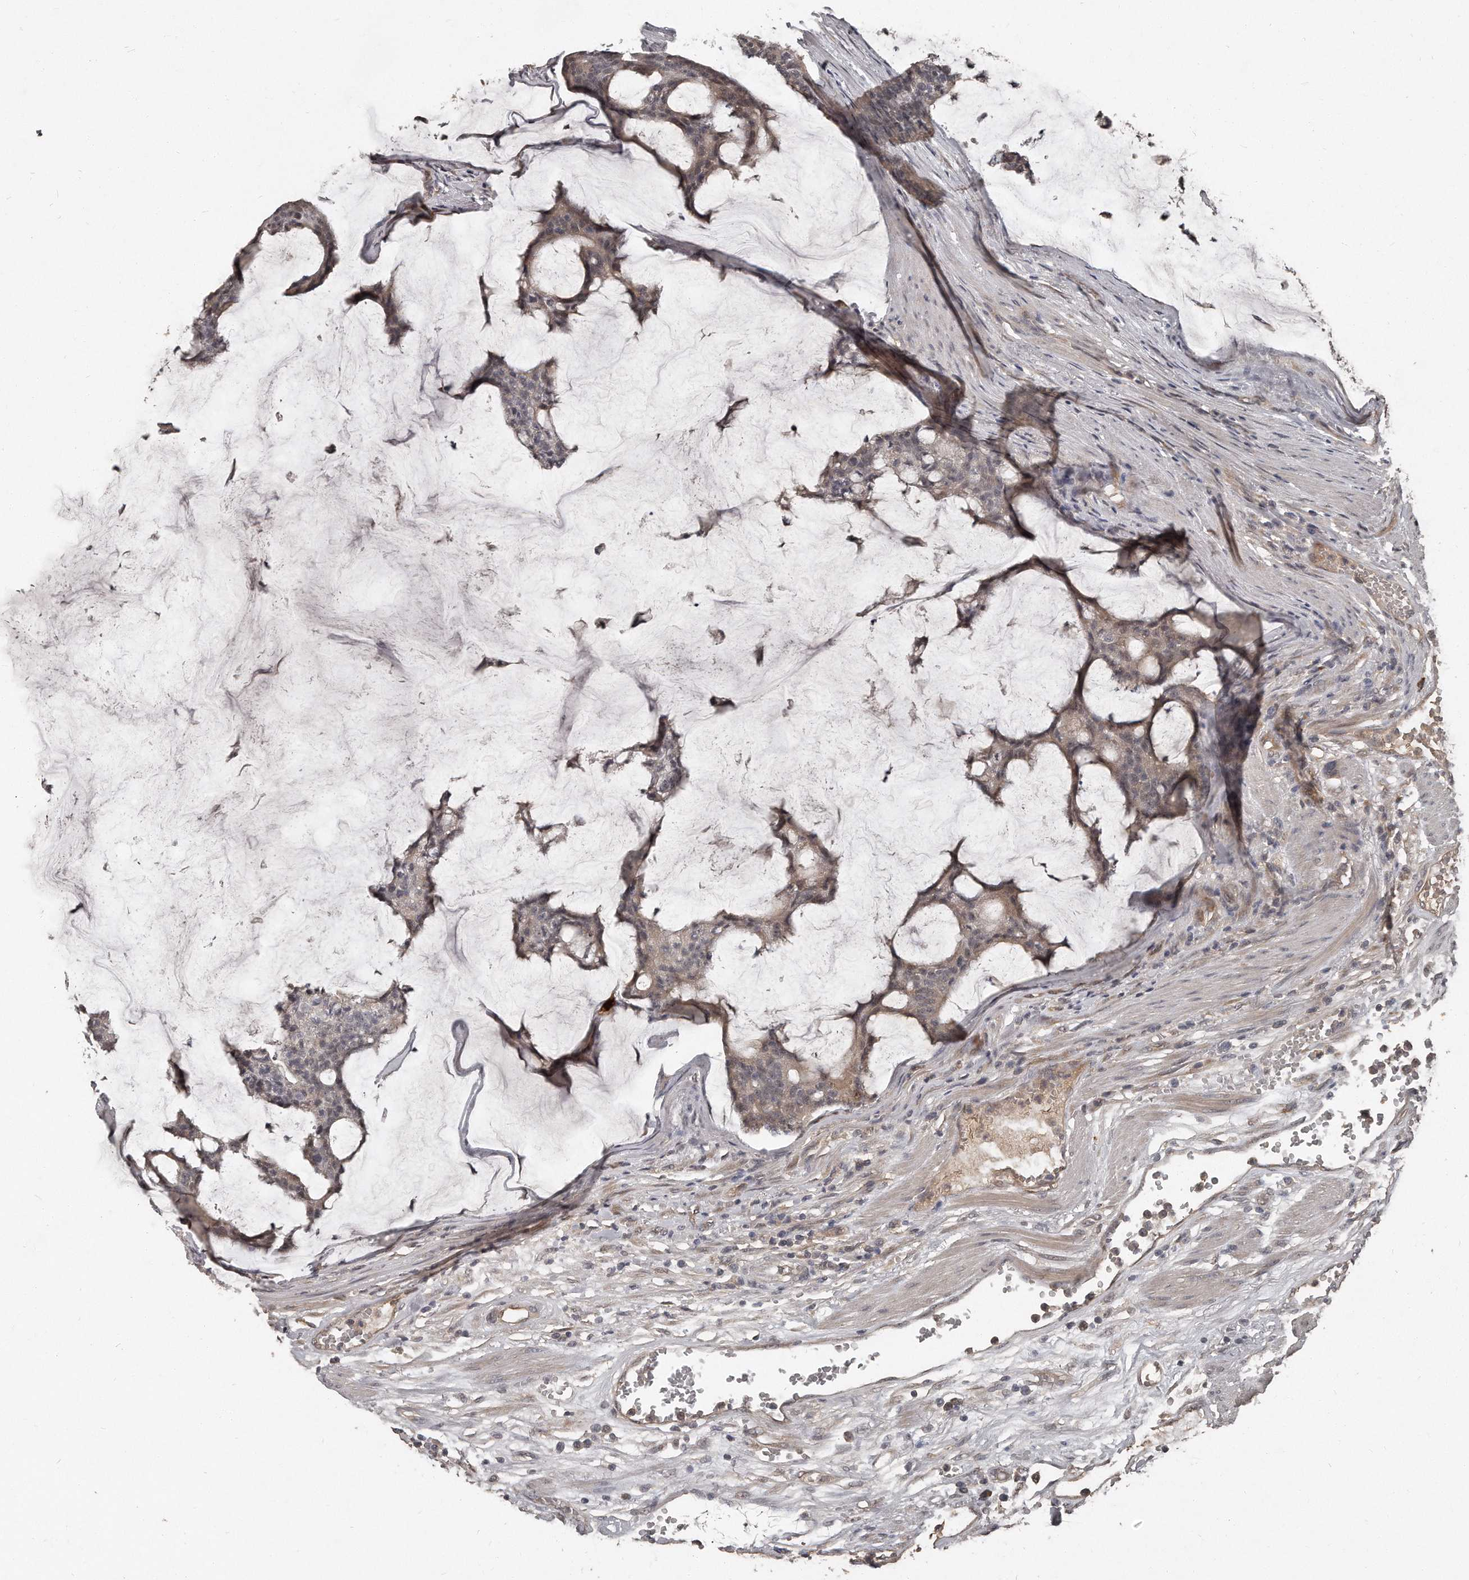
{"staining": {"intensity": "weak", "quantity": "25%-75%", "location": "cytoplasmic/membranous"}, "tissue": "colorectal cancer", "cell_type": "Tumor cells", "image_type": "cancer", "snomed": [{"axis": "morphology", "description": "Adenocarcinoma, NOS"}, {"axis": "topography", "description": "Colon"}], "caption": "The image demonstrates staining of colorectal adenocarcinoma, revealing weak cytoplasmic/membranous protein expression (brown color) within tumor cells.", "gene": "GRB10", "patient": {"sex": "female", "age": 84}}